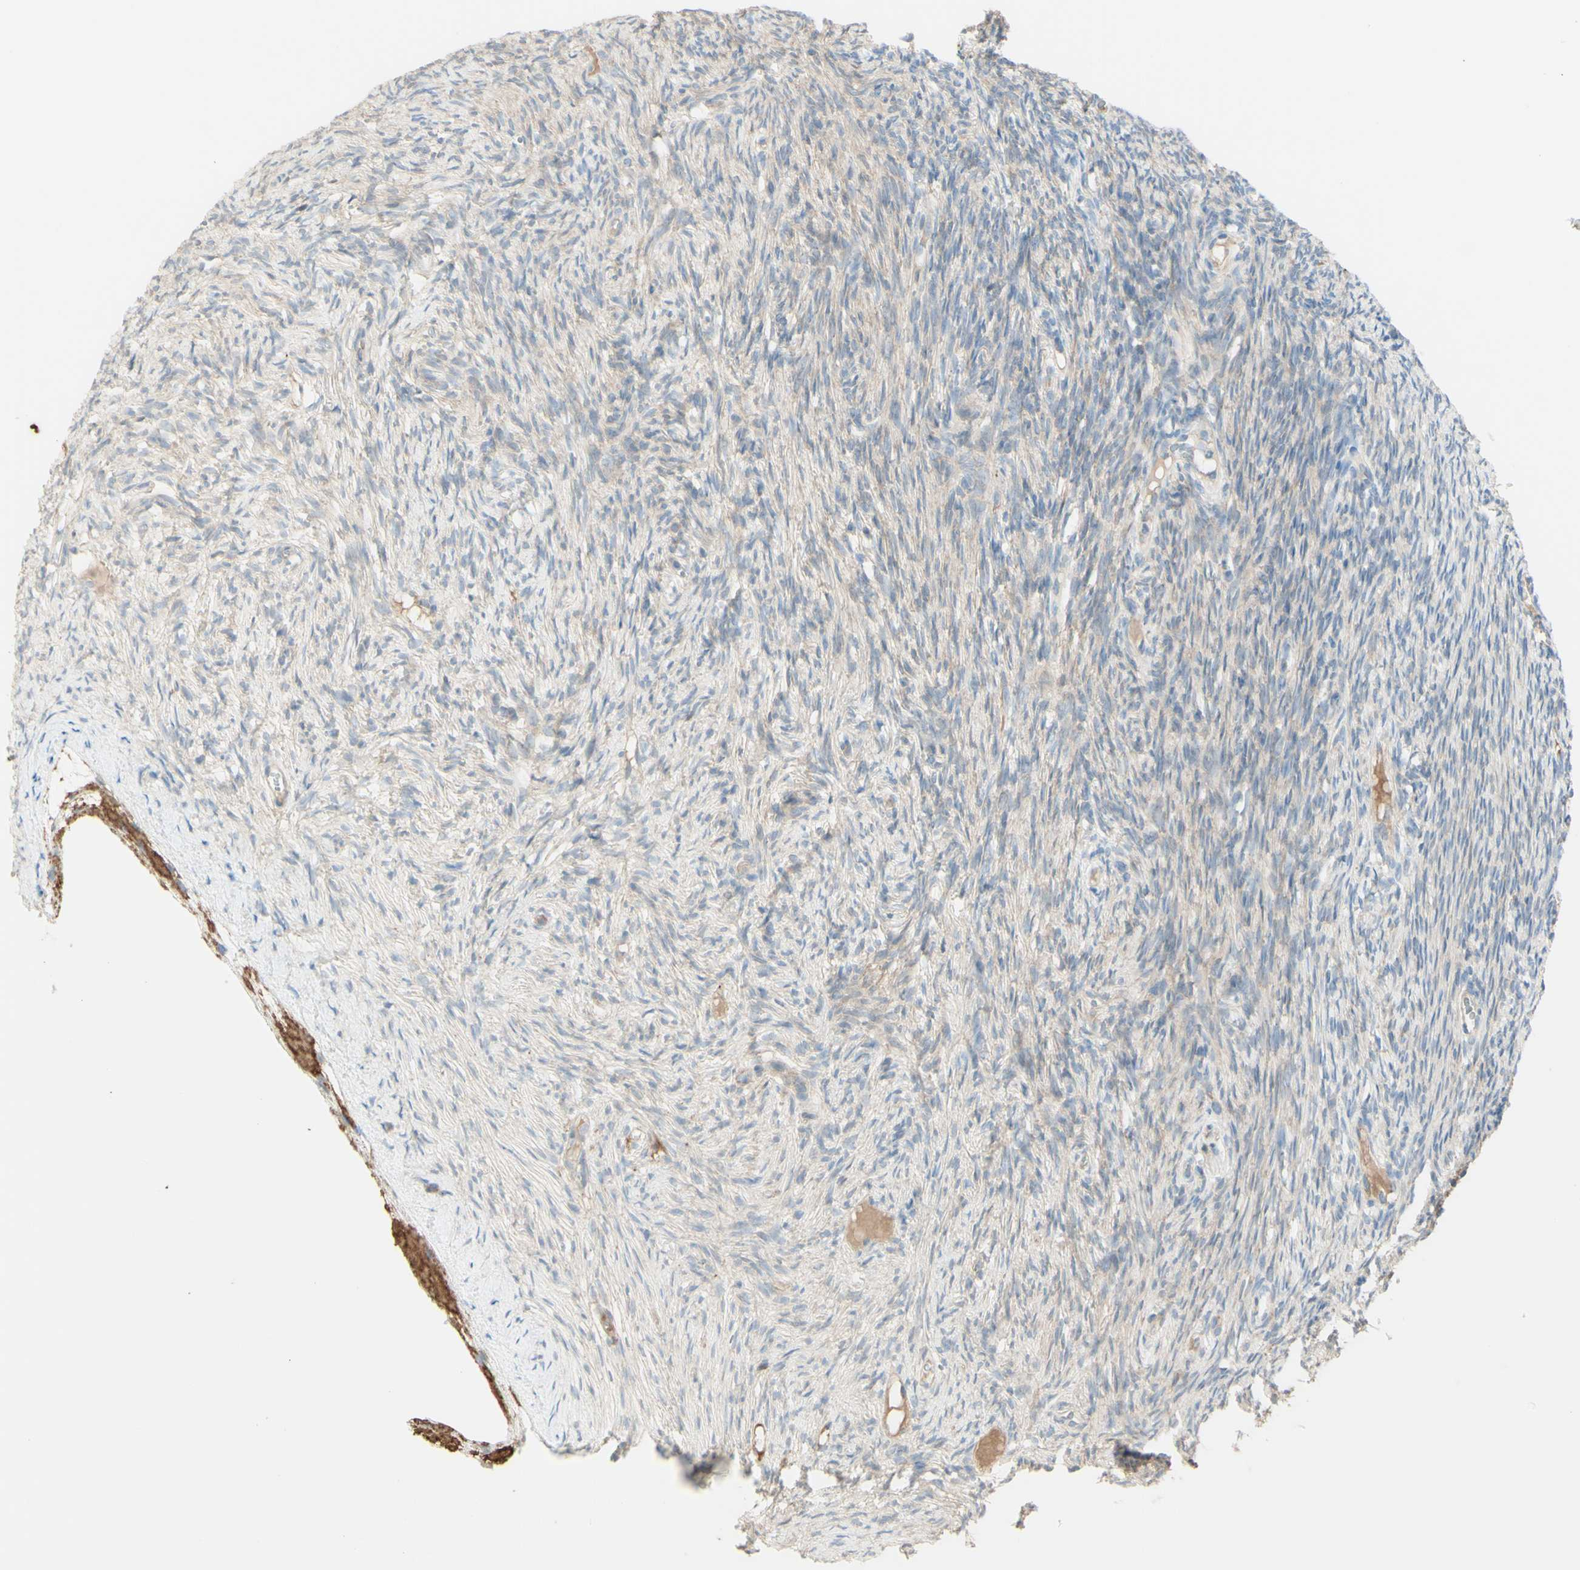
{"staining": {"intensity": "weak", "quantity": "<25%", "location": "cytoplasmic/membranous"}, "tissue": "ovary", "cell_type": "Ovarian stroma cells", "image_type": "normal", "snomed": [{"axis": "morphology", "description": "Normal tissue, NOS"}, {"axis": "topography", "description": "Ovary"}], "caption": "Photomicrograph shows no protein positivity in ovarian stroma cells of unremarkable ovary.", "gene": "MTM1", "patient": {"sex": "female", "age": 33}}